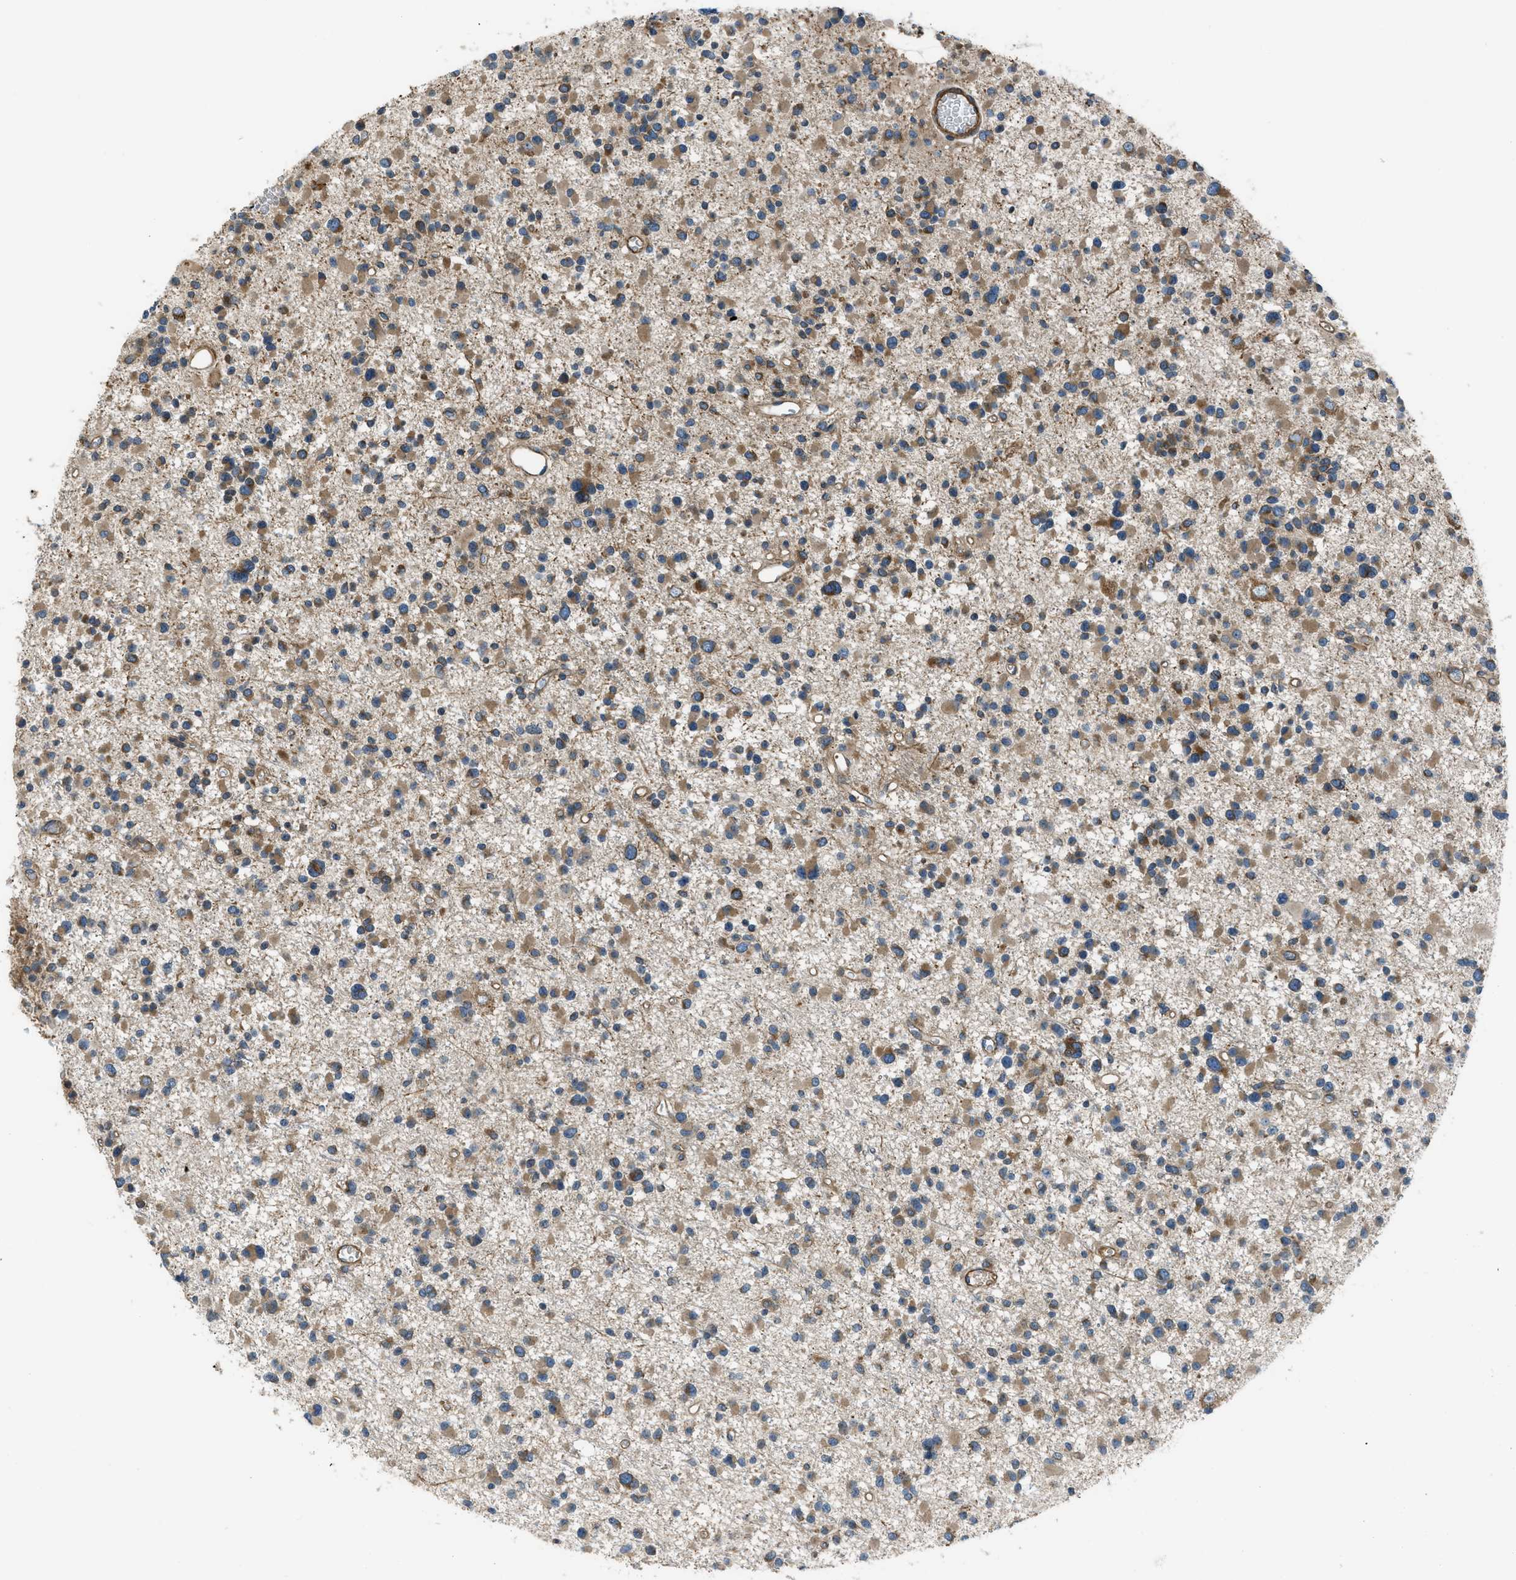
{"staining": {"intensity": "moderate", "quantity": ">75%", "location": "cytoplasmic/membranous"}, "tissue": "glioma", "cell_type": "Tumor cells", "image_type": "cancer", "snomed": [{"axis": "morphology", "description": "Glioma, malignant, Low grade"}, {"axis": "topography", "description": "Brain"}], "caption": "Brown immunohistochemical staining in malignant low-grade glioma reveals moderate cytoplasmic/membranous expression in approximately >75% of tumor cells.", "gene": "VEZT", "patient": {"sex": "female", "age": 22}}